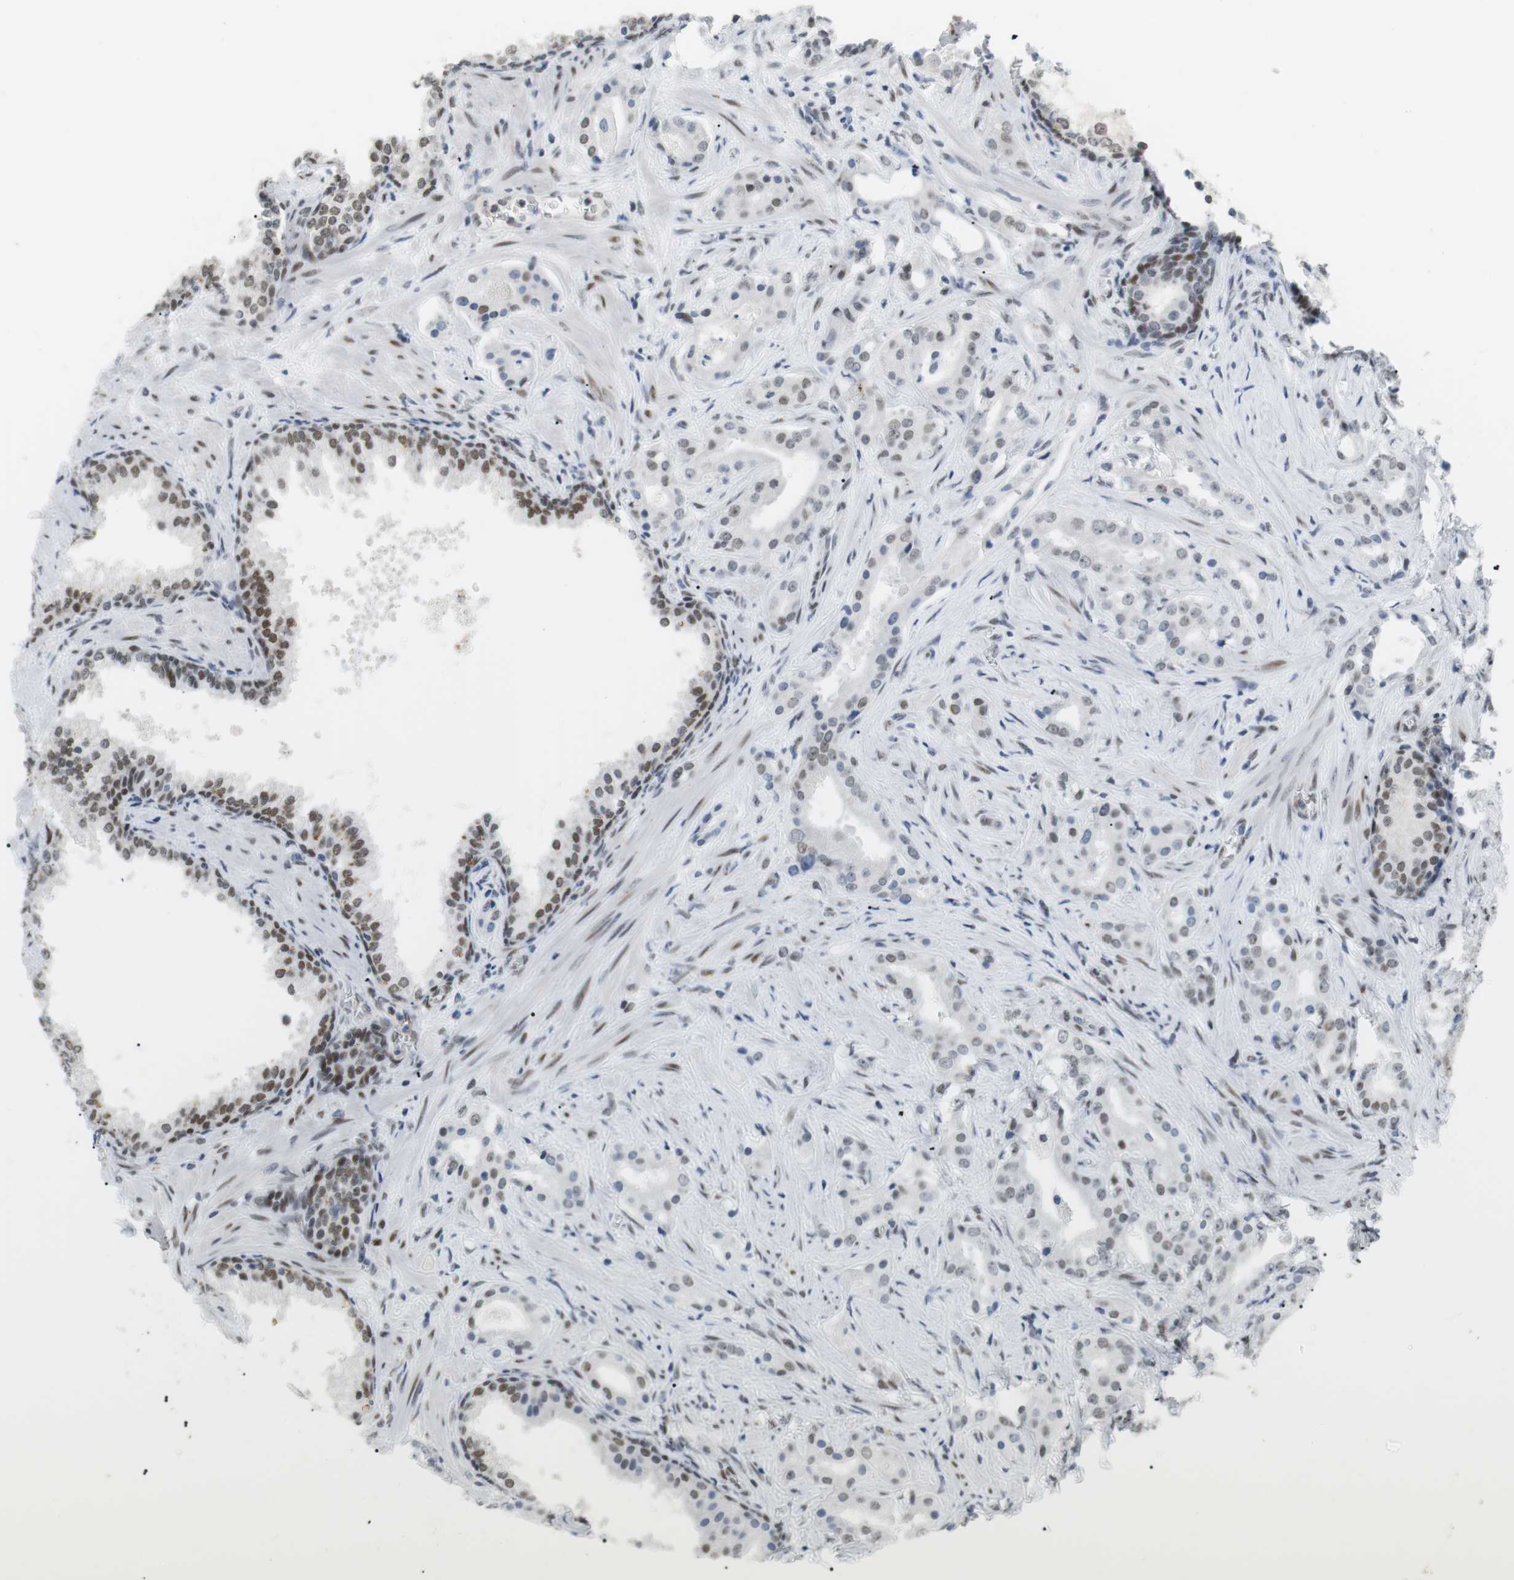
{"staining": {"intensity": "moderate", "quantity": "<25%", "location": "nuclear"}, "tissue": "prostate cancer", "cell_type": "Tumor cells", "image_type": "cancer", "snomed": [{"axis": "morphology", "description": "Adenocarcinoma, Low grade"}, {"axis": "topography", "description": "Prostate"}], "caption": "This is an image of immunohistochemistry staining of prostate adenocarcinoma (low-grade), which shows moderate positivity in the nuclear of tumor cells.", "gene": "BMI1", "patient": {"sex": "male", "age": 59}}